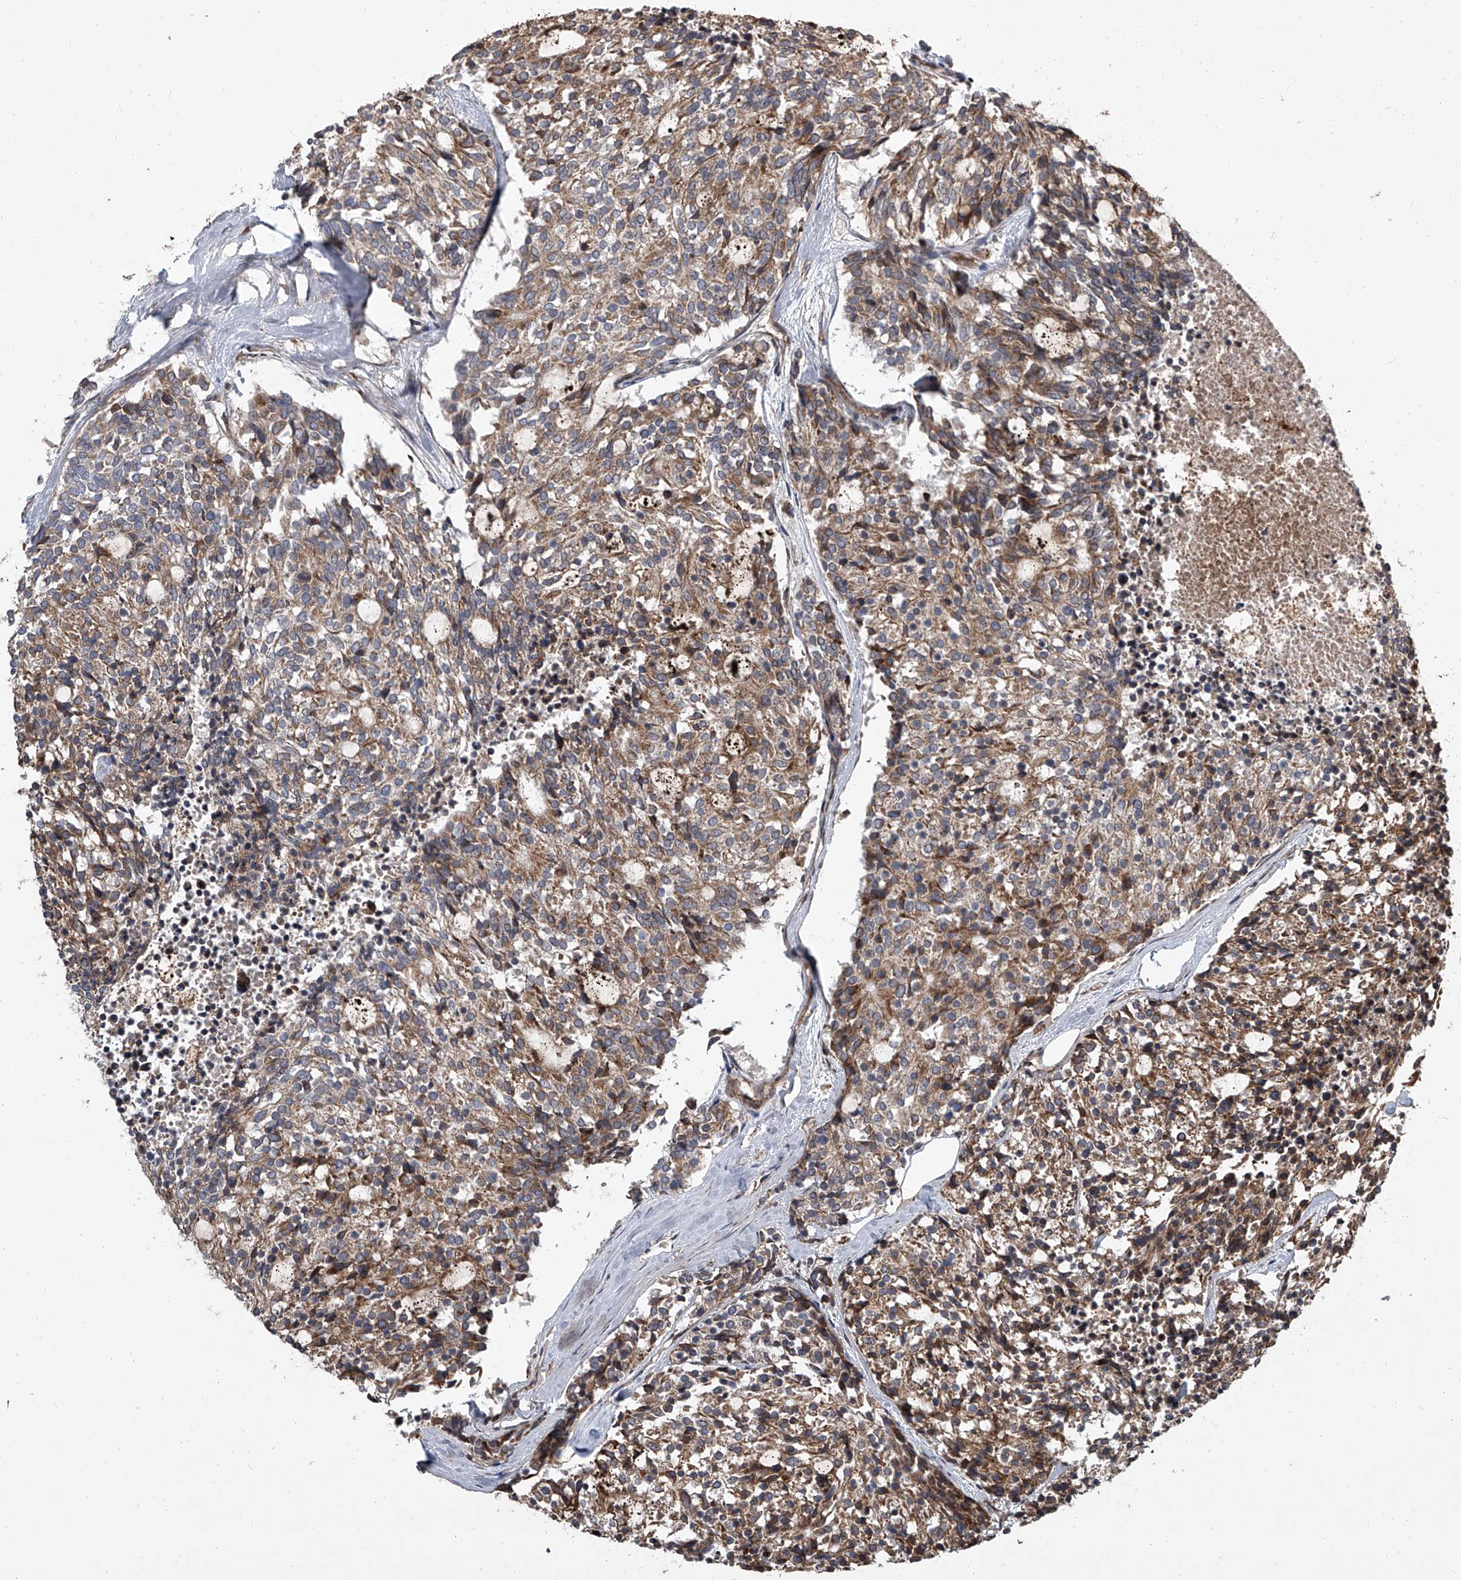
{"staining": {"intensity": "moderate", "quantity": ">75%", "location": "cytoplasmic/membranous"}, "tissue": "carcinoid", "cell_type": "Tumor cells", "image_type": "cancer", "snomed": [{"axis": "morphology", "description": "Carcinoid, malignant, NOS"}, {"axis": "topography", "description": "Pancreas"}], "caption": "Immunohistochemical staining of human malignant carcinoid demonstrates medium levels of moderate cytoplasmic/membranous staining in approximately >75% of tumor cells. (Stains: DAB in brown, nuclei in blue, Microscopy: brightfield microscopy at high magnification).", "gene": "EVA1C", "patient": {"sex": "female", "age": 54}}